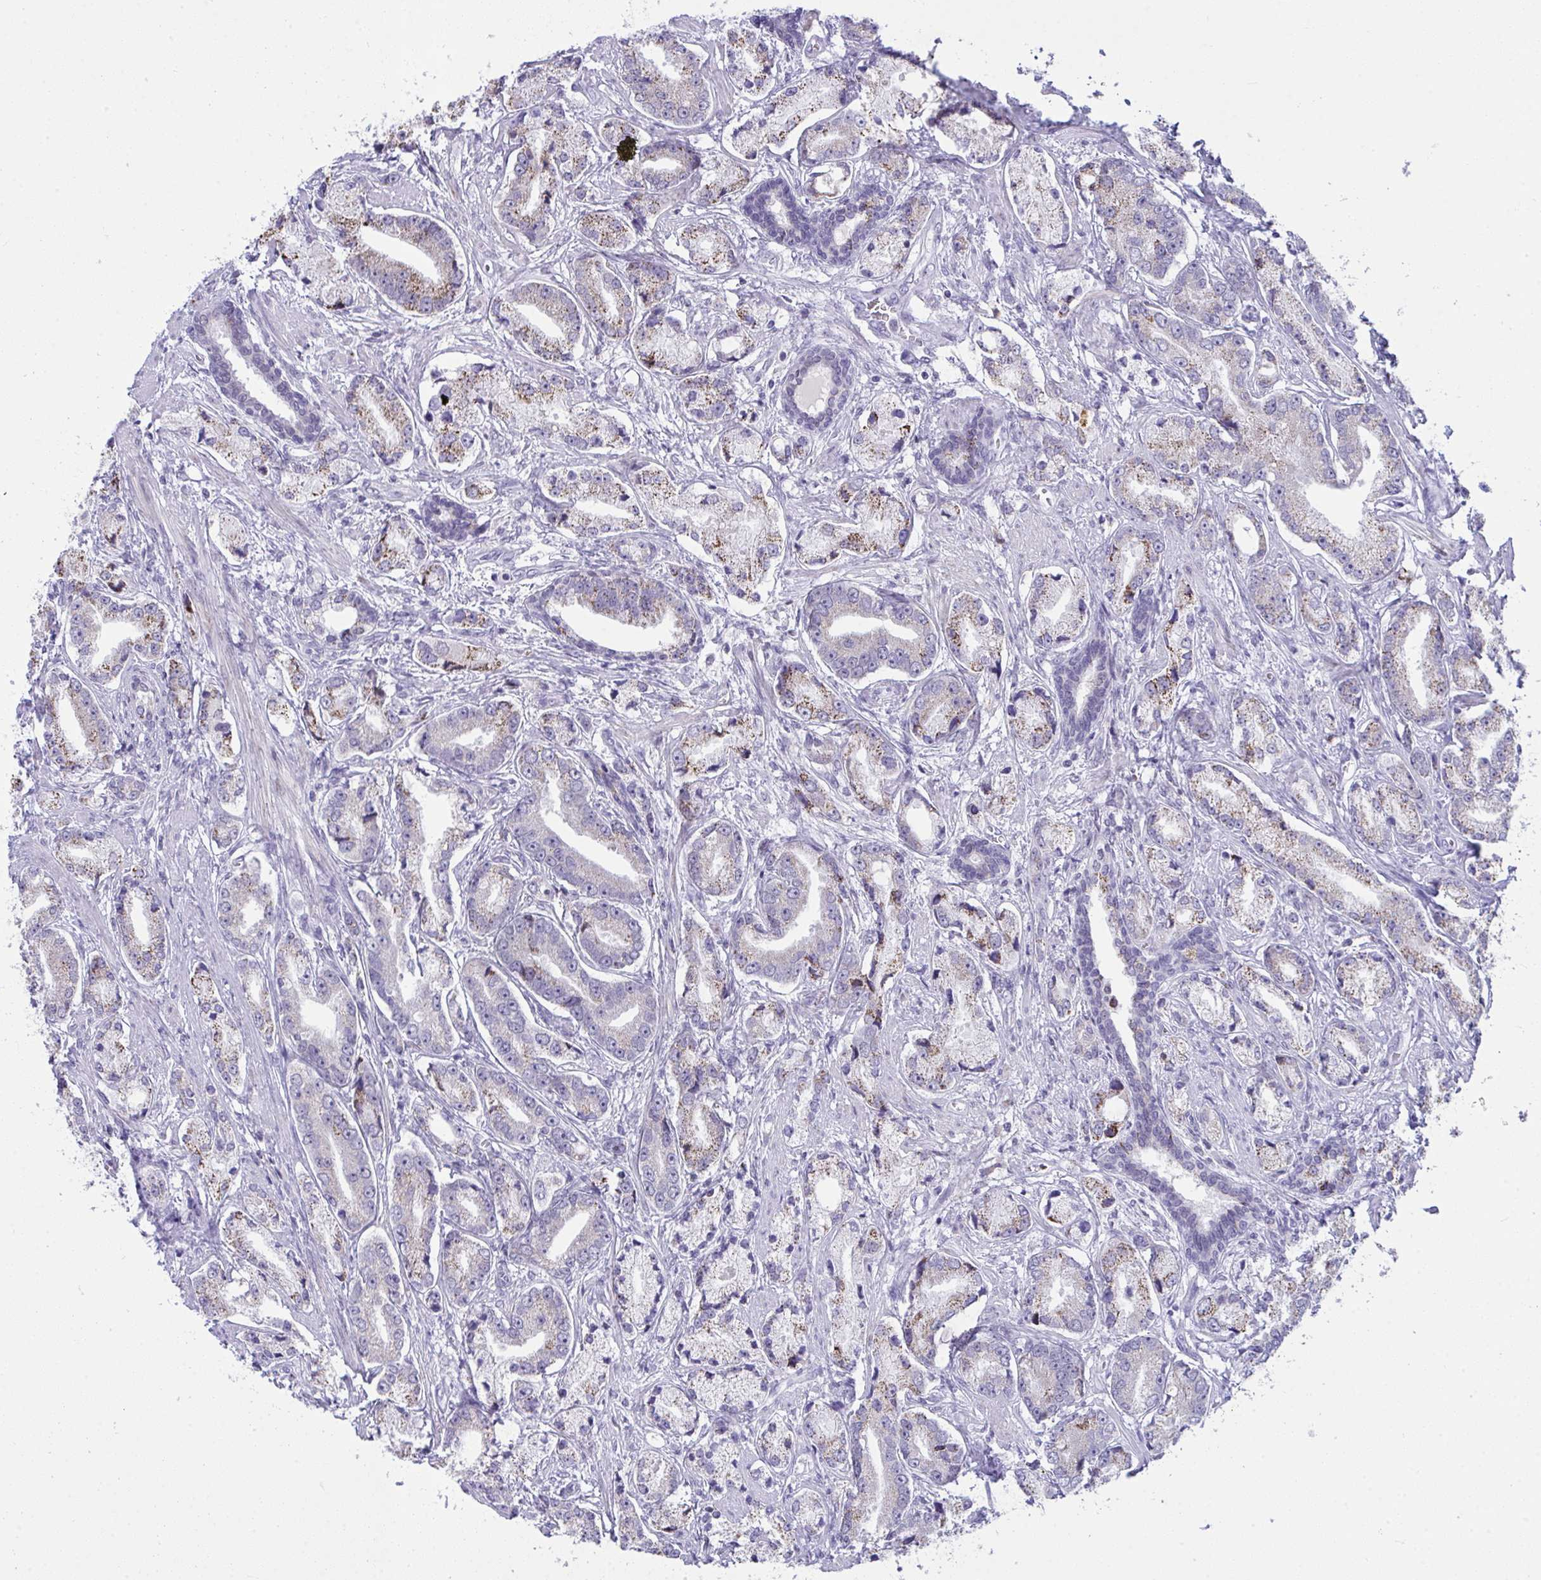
{"staining": {"intensity": "moderate", "quantity": "<25%", "location": "cytoplasmic/membranous"}, "tissue": "prostate cancer", "cell_type": "Tumor cells", "image_type": "cancer", "snomed": [{"axis": "morphology", "description": "Adenocarcinoma, High grade"}, {"axis": "topography", "description": "Prostate and seminal vesicle, NOS"}], "caption": "There is low levels of moderate cytoplasmic/membranous positivity in tumor cells of high-grade adenocarcinoma (prostate), as demonstrated by immunohistochemical staining (brown color).", "gene": "PLA2G12B", "patient": {"sex": "male", "age": 61}}